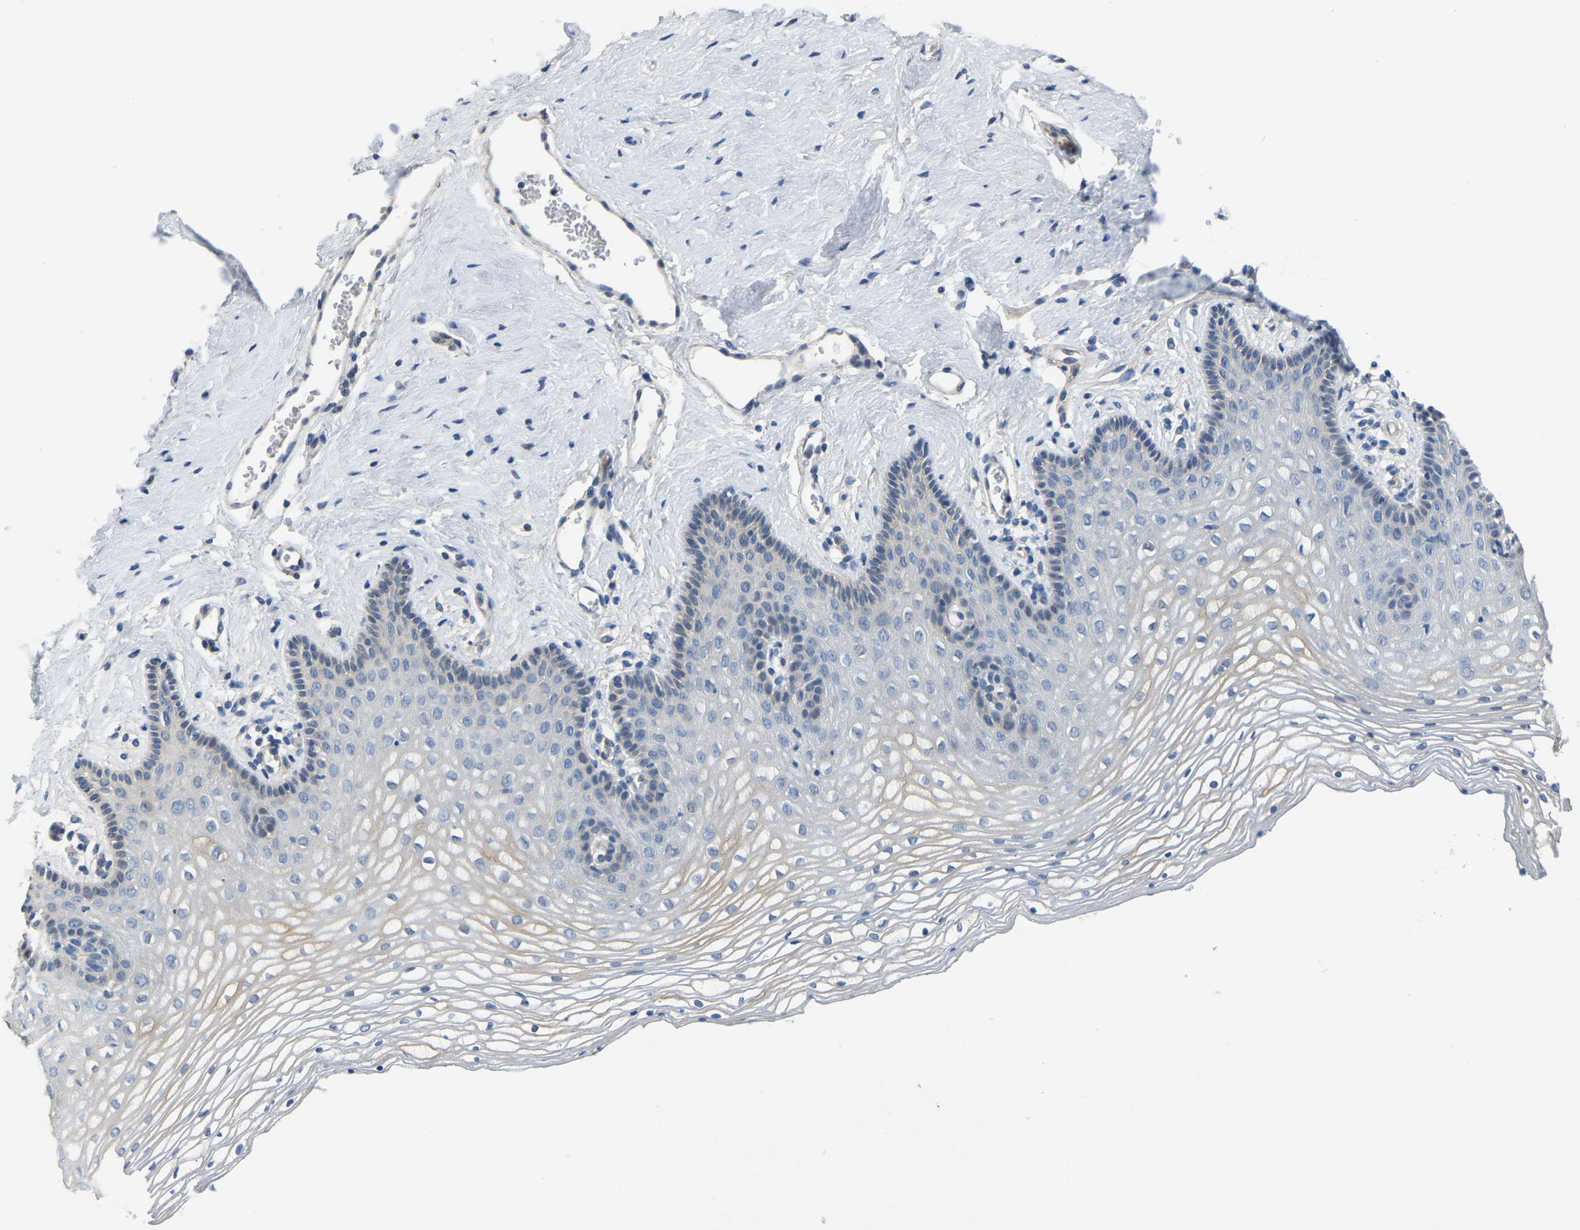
{"staining": {"intensity": "weak", "quantity": "<25%", "location": "cytoplasmic/membranous"}, "tissue": "vagina", "cell_type": "Squamous epithelial cells", "image_type": "normal", "snomed": [{"axis": "morphology", "description": "Normal tissue, NOS"}, {"axis": "topography", "description": "Vagina"}], "caption": "Image shows no protein staining in squamous epithelial cells of benign vagina.", "gene": "HIGD2B", "patient": {"sex": "female", "age": 32}}